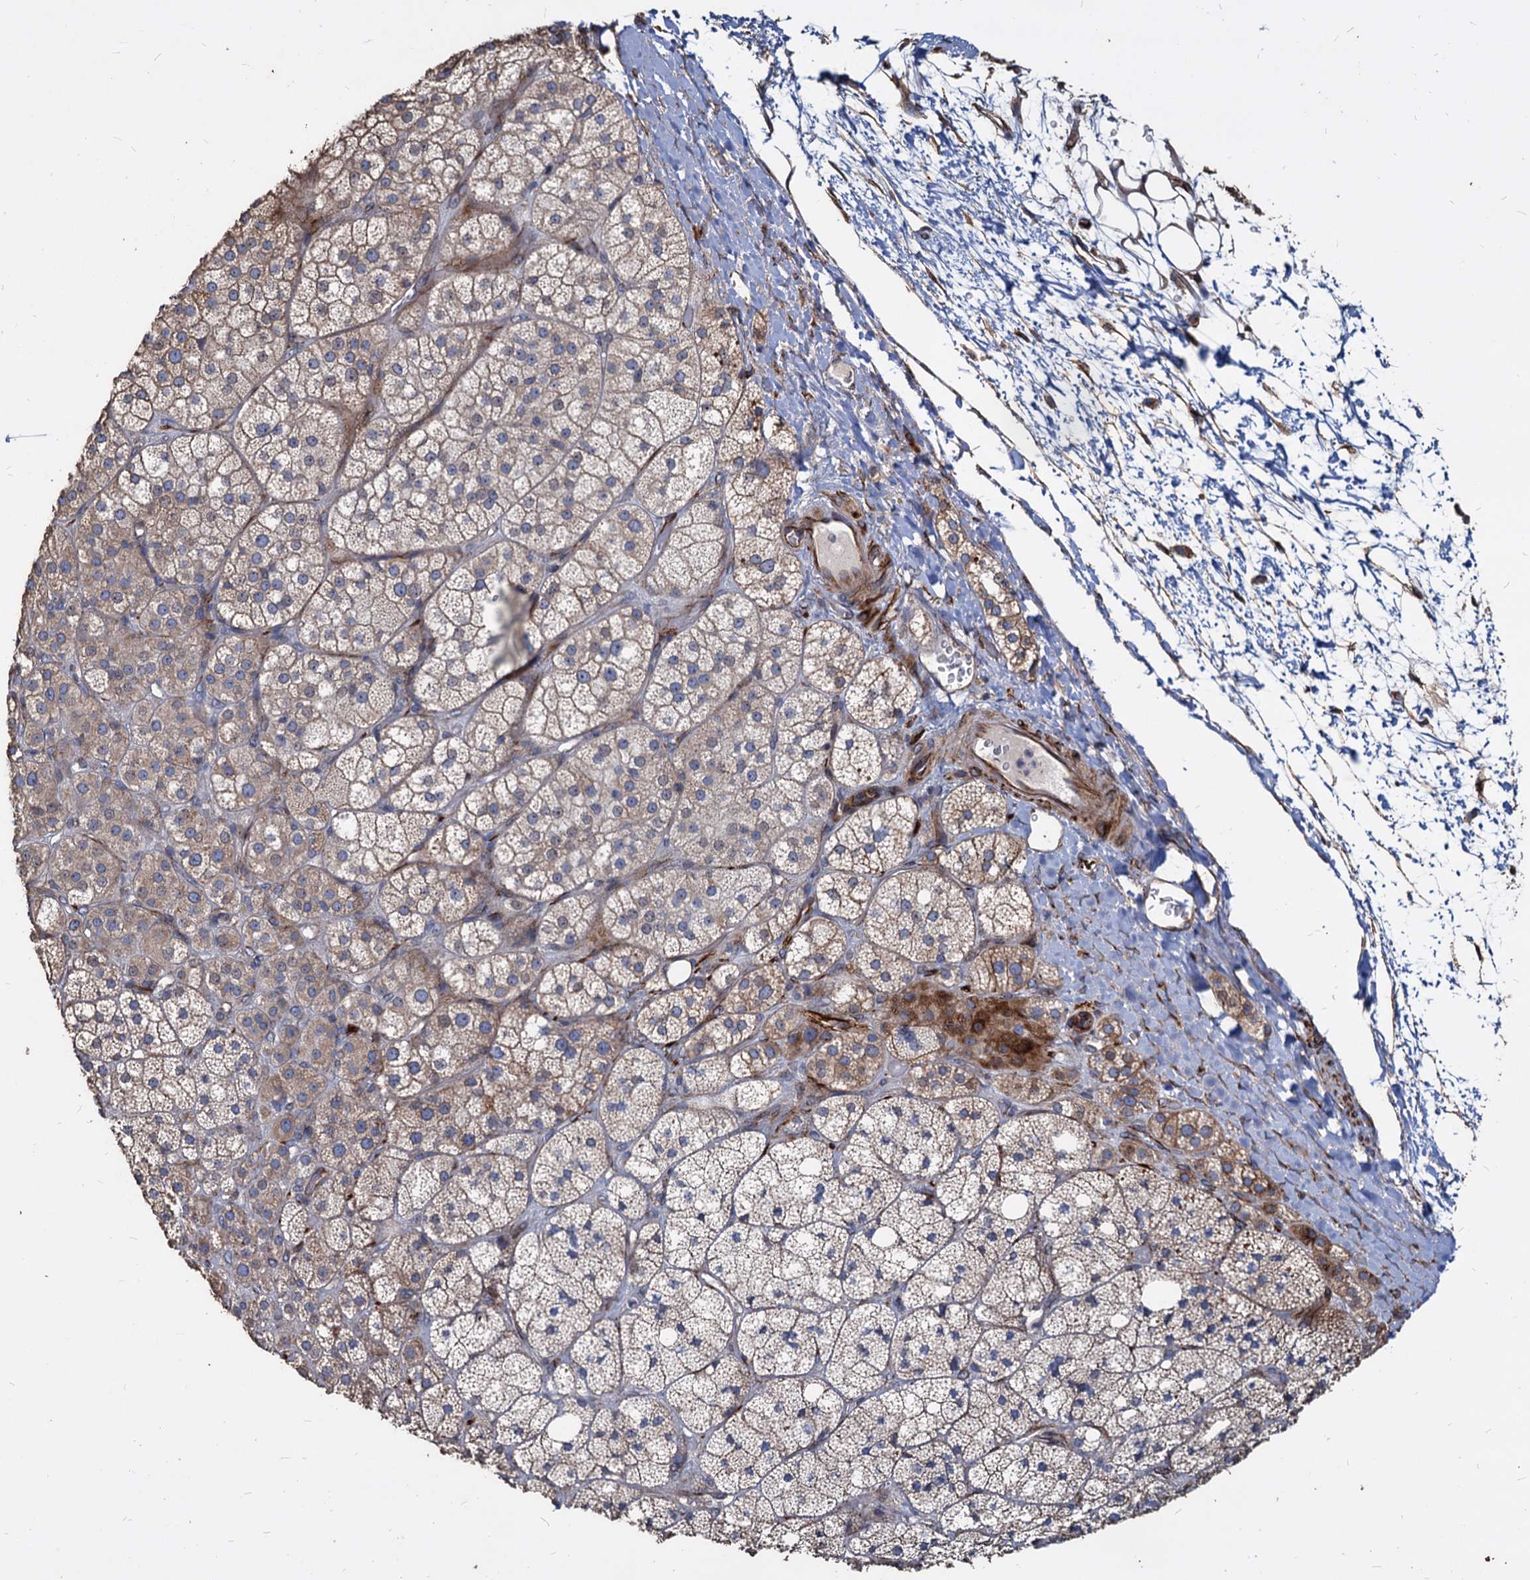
{"staining": {"intensity": "moderate", "quantity": "25%-75%", "location": "cytoplasmic/membranous"}, "tissue": "adrenal gland", "cell_type": "Glandular cells", "image_type": "normal", "snomed": [{"axis": "morphology", "description": "Normal tissue, NOS"}, {"axis": "topography", "description": "Adrenal gland"}], "caption": "Immunohistochemistry (DAB (3,3'-diaminobenzidine)) staining of unremarkable adrenal gland displays moderate cytoplasmic/membranous protein expression in about 25%-75% of glandular cells. (IHC, brightfield microscopy, high magnification).", "gene": "DEPDC4", "patient": {"sex": "male", "age": 61}}